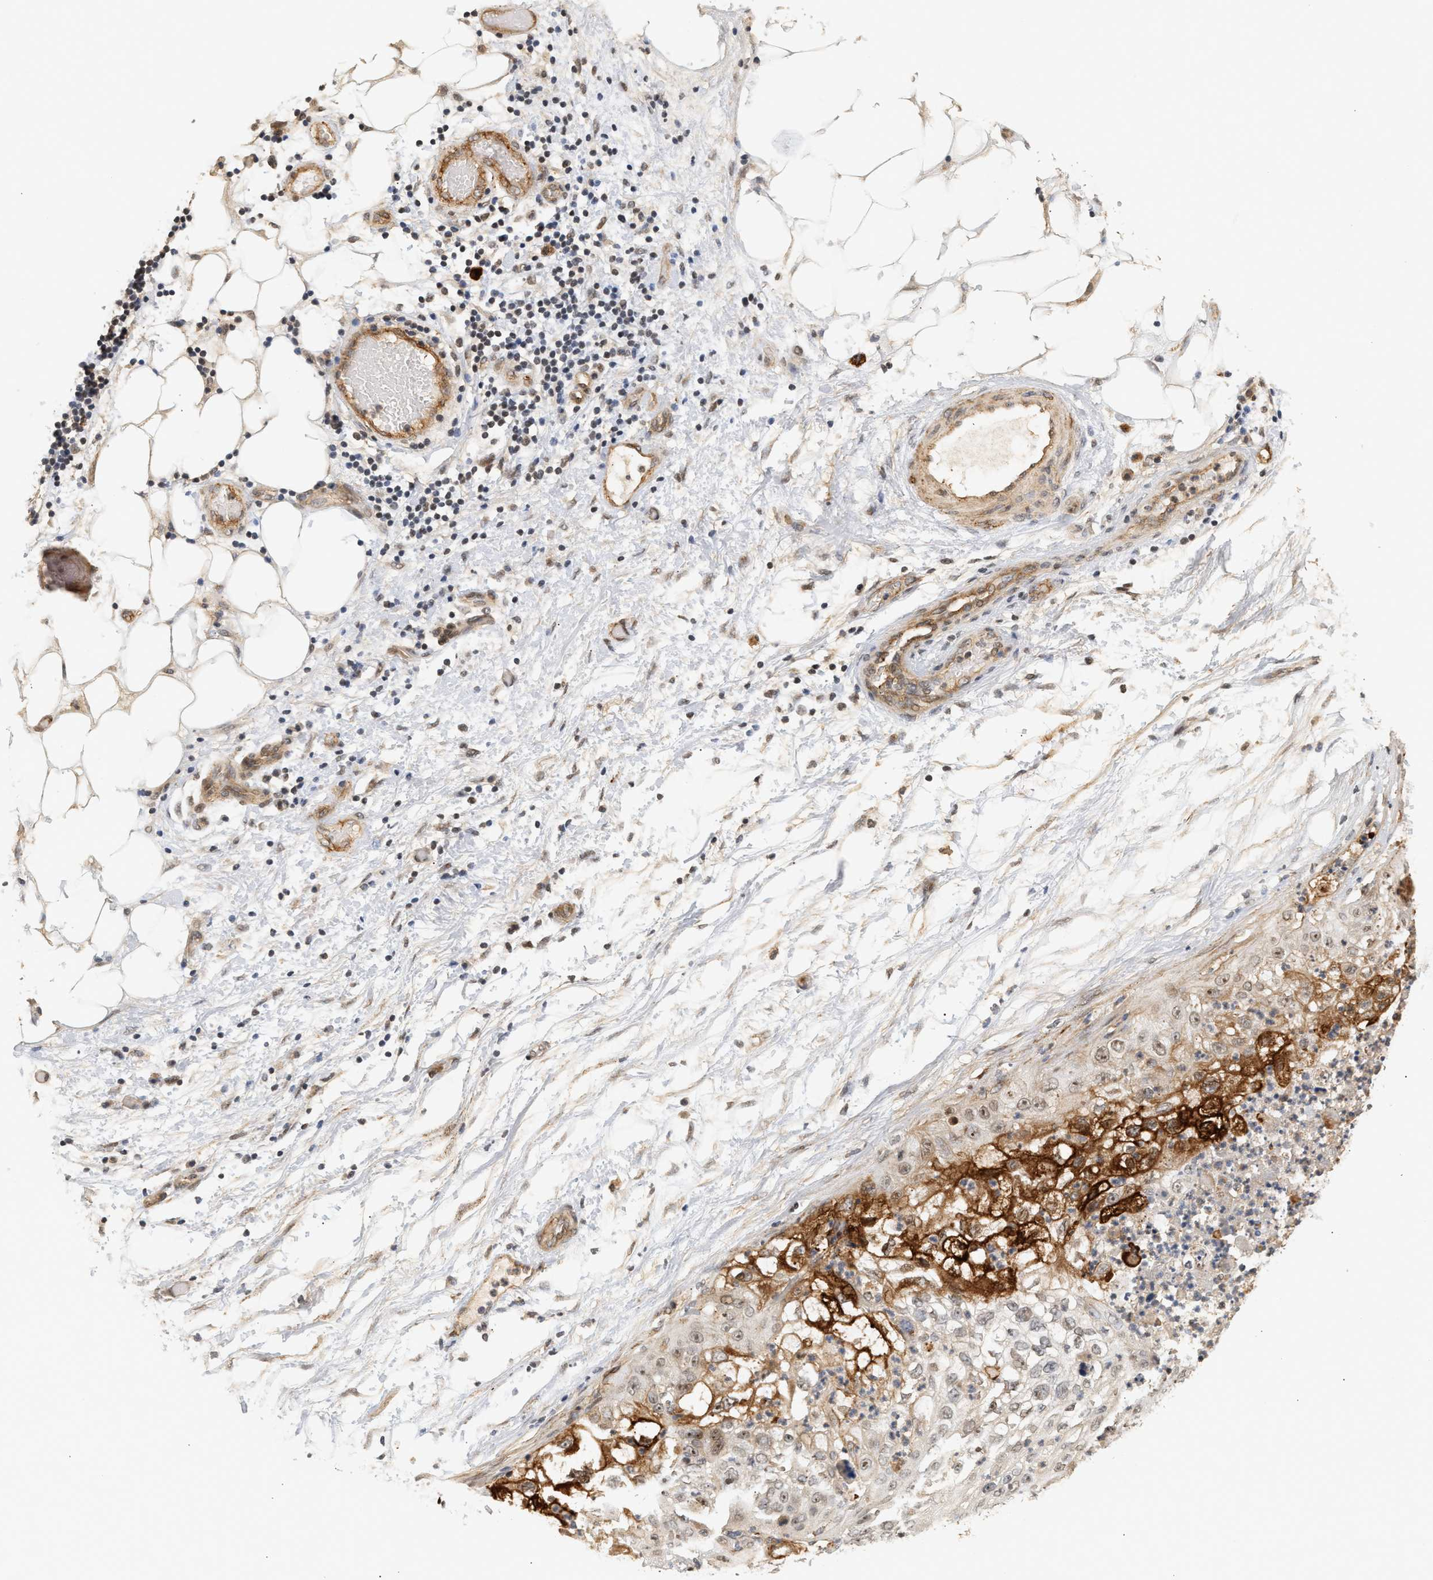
{"staining": {"intensity": "moderate", "quantity": "<25%", "location": "nuclear"}, "tissue": "lung cancer", "cell_type": "Tumor cells", "image_type": "cancer", "snomed": [{"axis": "morphology", "description": "Inflammation, NOS"}, {"axis": "morphology", "description": "Squamous cell carcinoma, NOS"}, {"axis": "topography", "description": "Lymph node"}, {"axis": "topography", "description": "Soft tissue"}, {"axis": "topography", "description": "Lung"}], "caption": "IHC micrograph of neoplastic tissue: human lung cancer (squamous cell carcinoma) stained using IHC demonstrates low levels of moderate protein expression localized specifically in the nuclear of tumor cells, appearing as a nuclear brown color.", "gene": "PLXND1", "patient": {"sex": "male", "age": 66}}